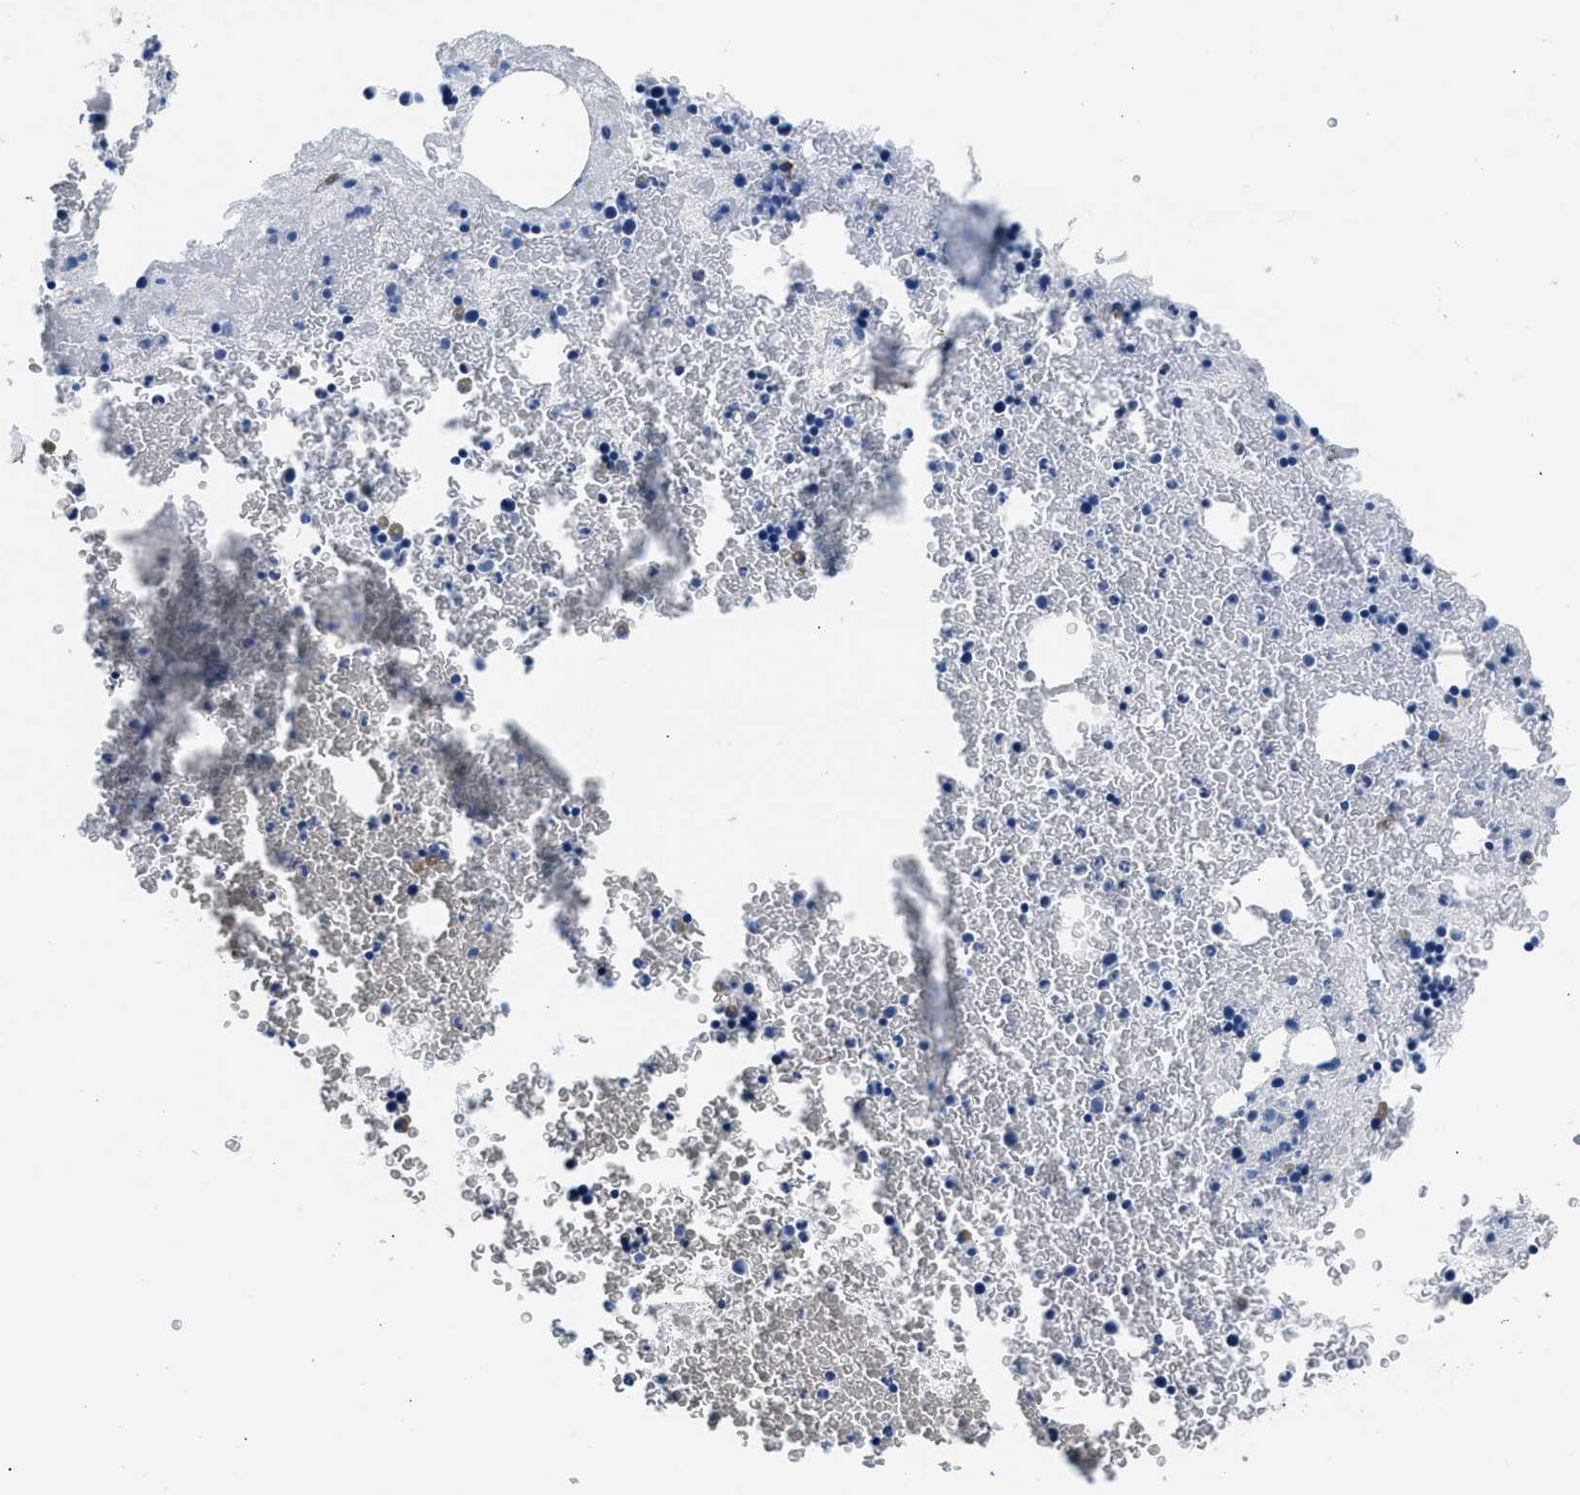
{"staining": {"intensity": "negative", "quantity": "none", "location": "none"}, "tissue": "bone marrow", "cell_type": "Hematopoietic cells", "image_type": "normal", "snomed": [{"axis": "morphology", "description": "Normal tissue, NOS"}, {"axis": "morphology", "description": "Inflammation, NOS"}, {"axis": "topography", "description": "Bone marrow"}], "caption": "IHC photomicrograph of unremarkable human bone marrow stained for a protein (brown), which shows no expression in hematopoietic cells. (IHC, brightfield microscopy, high magnification).", "gene": "TNR", "patient": {"sex": "male", "age": 63}}